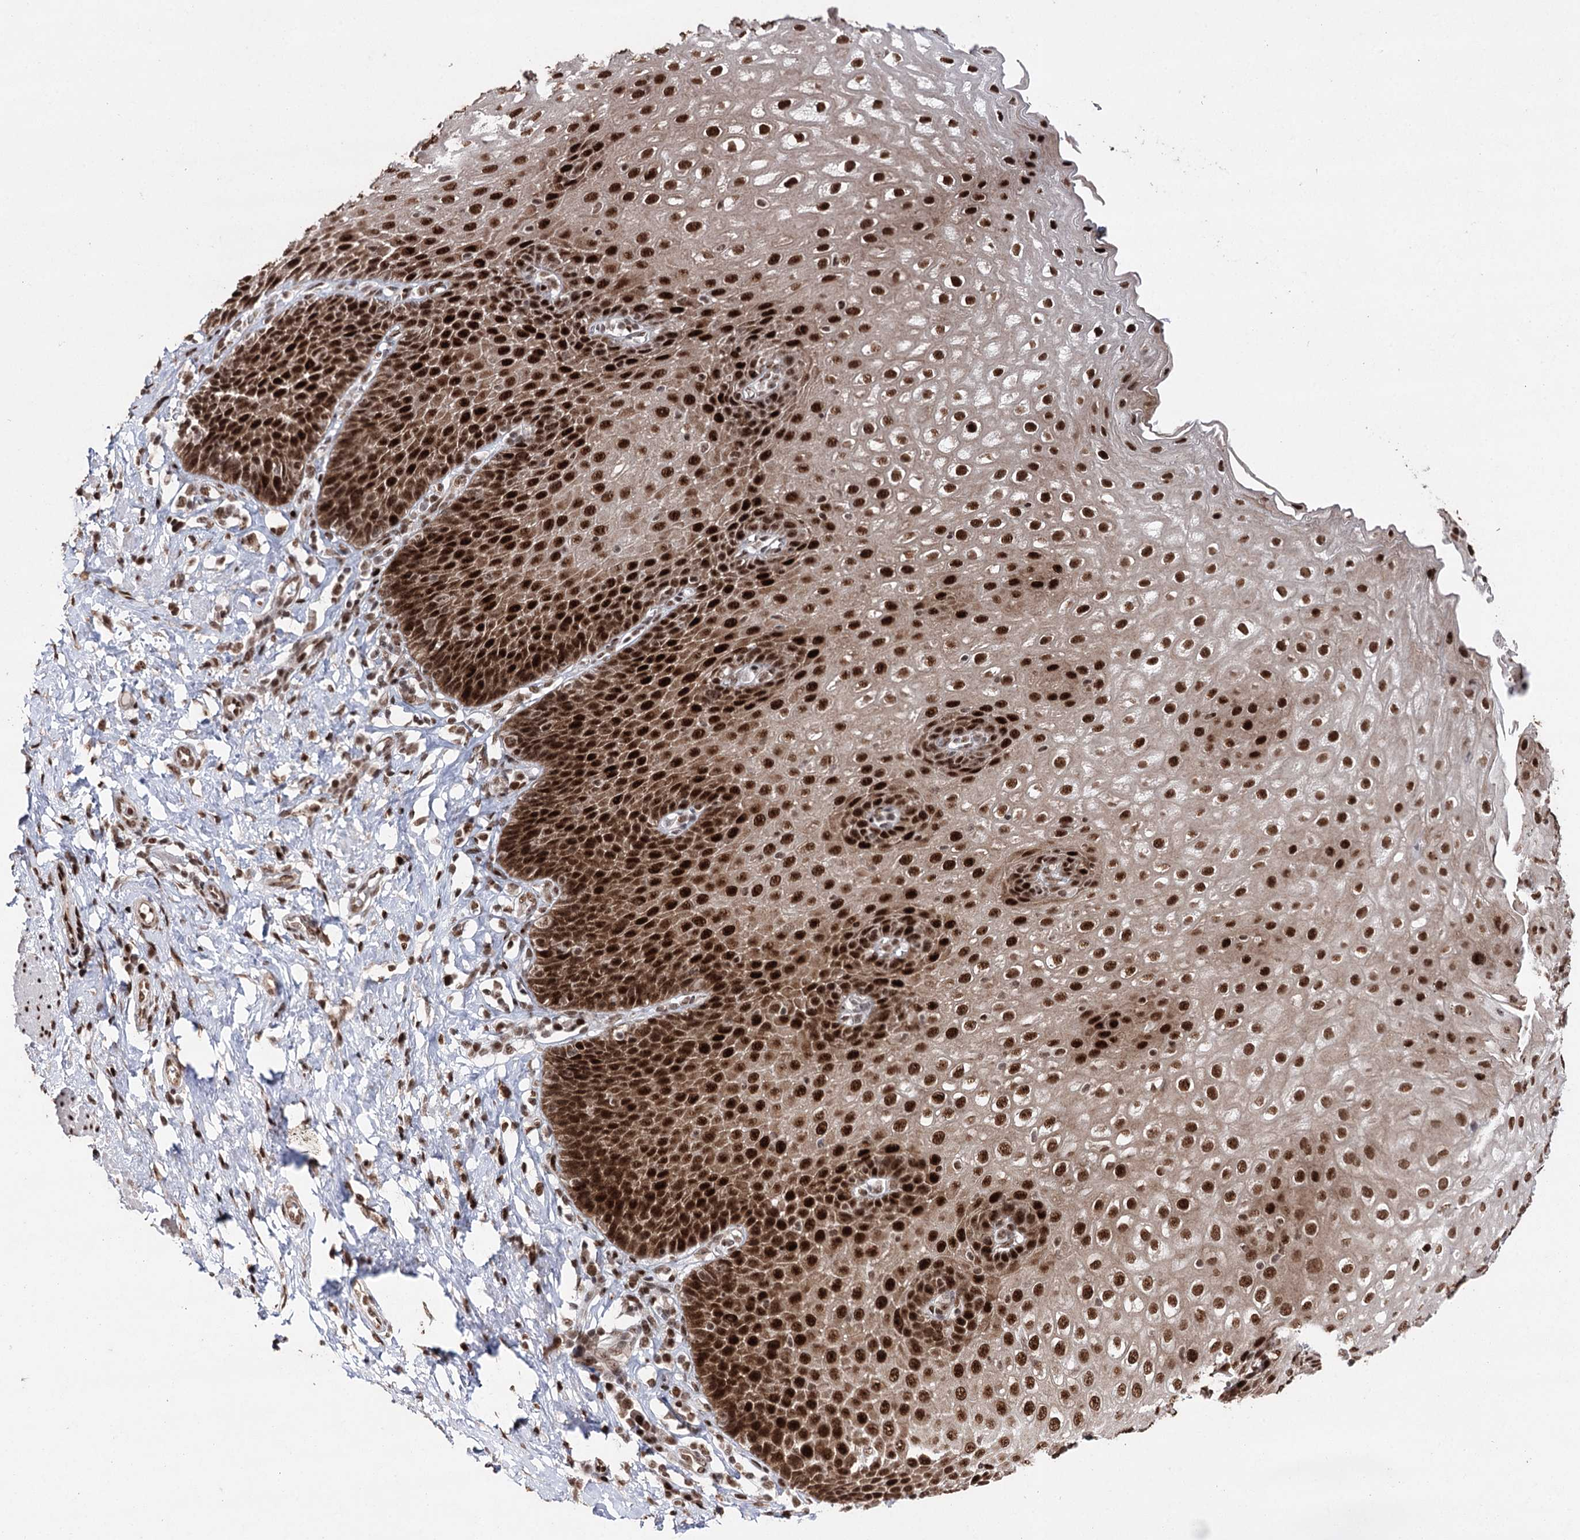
{"staining": {"intensity": "strong", "quantity": ">75%", "location": "nuclear"}, "tissue": "esophagus", "cell_type": "Squamous epithelial cells", "image_type": "normal", "snomed": [{"axis": "morphology", "description": "Normal tissue, NOS"}, {"axis": "topography", "description": "Esophagus"}], "caption": "Immunohistochemical staining of unremarkable esophagus shows high levels of strong nuclear expression in approximately >75% of squamous epithelial cells.", "gene": "PDCD4", "patient": {"sex": "female", "age": 61}}